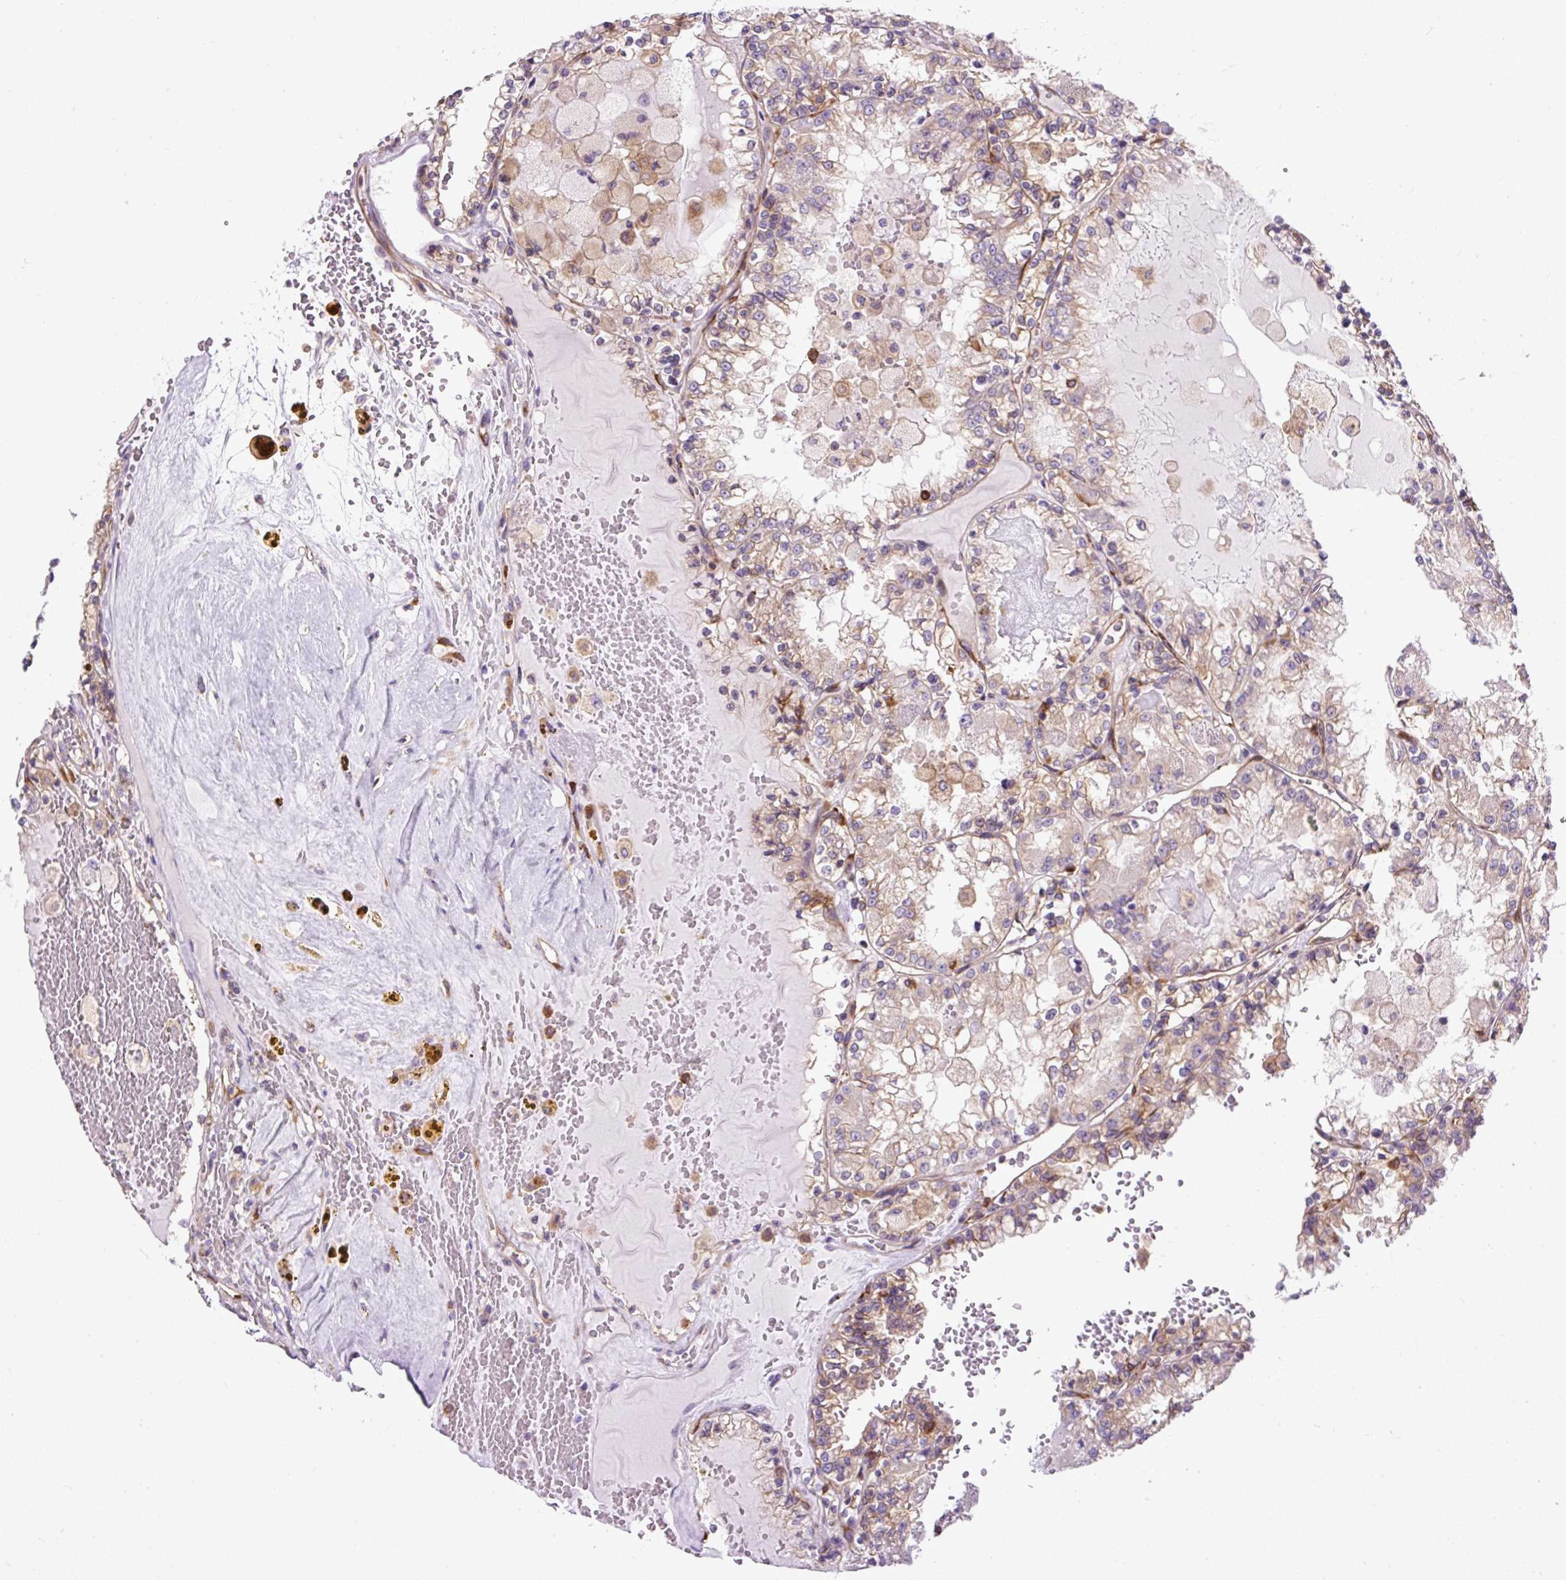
{"staining": {"intensity": "moderate", "quantity": "25%-75%", "location": "cytoplasmic/membranous"}, "tissue": "renal cancer", "cell_type": "Tumor cells", "image_type": "cancer", "snomed": [{"axis": "morphology", "description": "Adenocarcinoma, NOS"}, {"axis": "topography", "description": "Kidney"}], "caption": "Immunohistochemistry (IHC) histopathology image of human adenocarcinoma (renal) stained for a protein (brown), which displays medium levels of moderate cytoplasmic/membranous expression in about 25%-75% of tumor cells.", "gene": "MAP1S", "patient": {"sex": "female", "age": 56}}